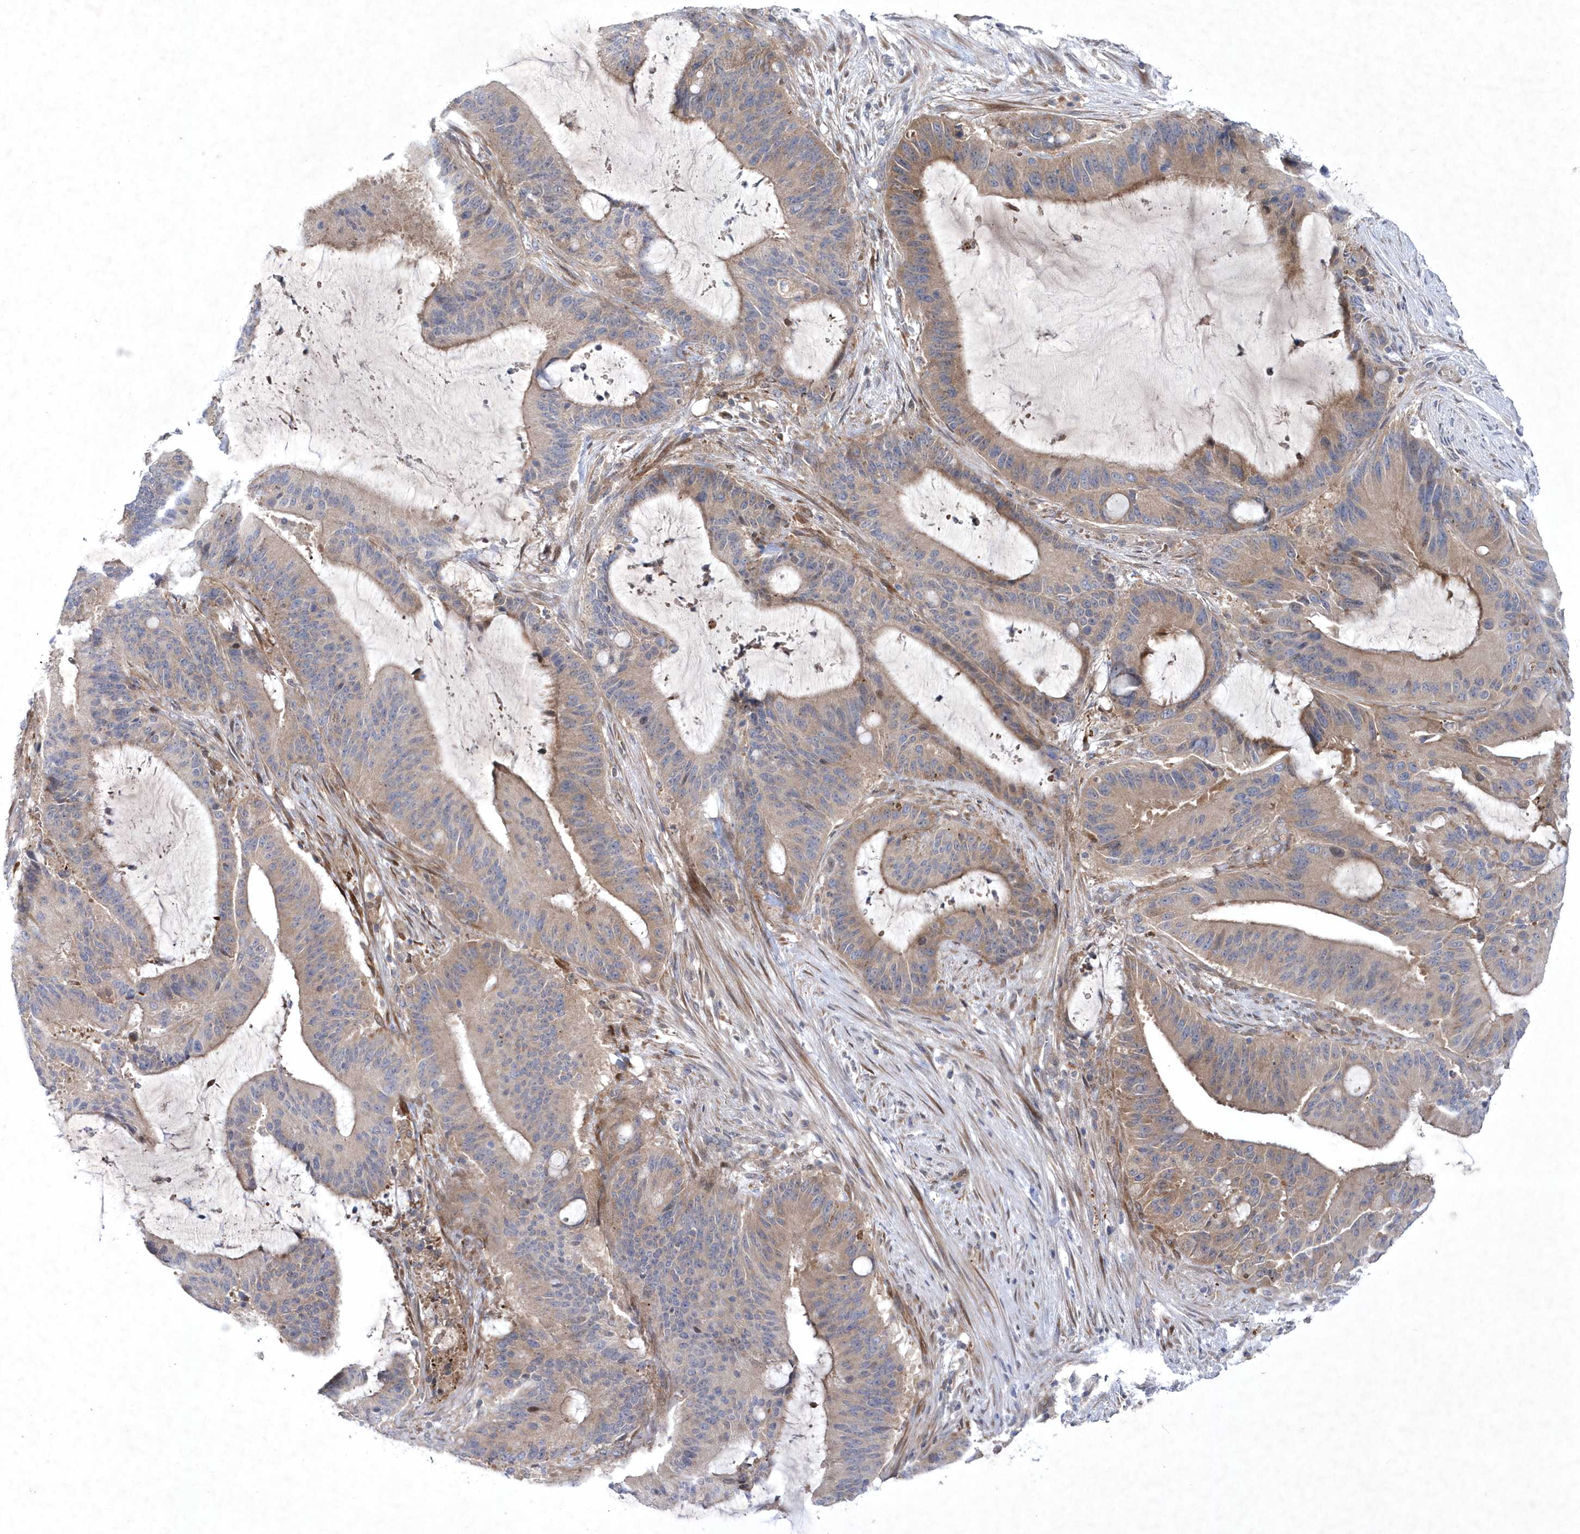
{"staining": {"intensity": "weak", "quantity": ">75%", "location": "cytoplasmic/membranous"}, "tissue": "liver cancer", "cell_type": "Tumor cells", "image_type": "cancer", "snomed": [{"axis": "morphology", "description": "Normal tissue, NOS"}, {"axis": "morphology", "description": "Cholangiocarcinoma"}, {"axis": "topography", "description": "Liver"}, {"axis": "topography", "description": "Peripheral nerve tissue"}], "caption": "Brown immunohistochemical staining in liver cancer (cholangiocarcinoma) demonstrates weak cytoplasmic/membranous staining in approximately >75% of tumor cells. (Stains: DAB in brown, nuclei in blue, Microscopy: brightfield microscopy at high magnification).", "gene": "DSPP", "patient": {"sex": "female", "age": 73}}